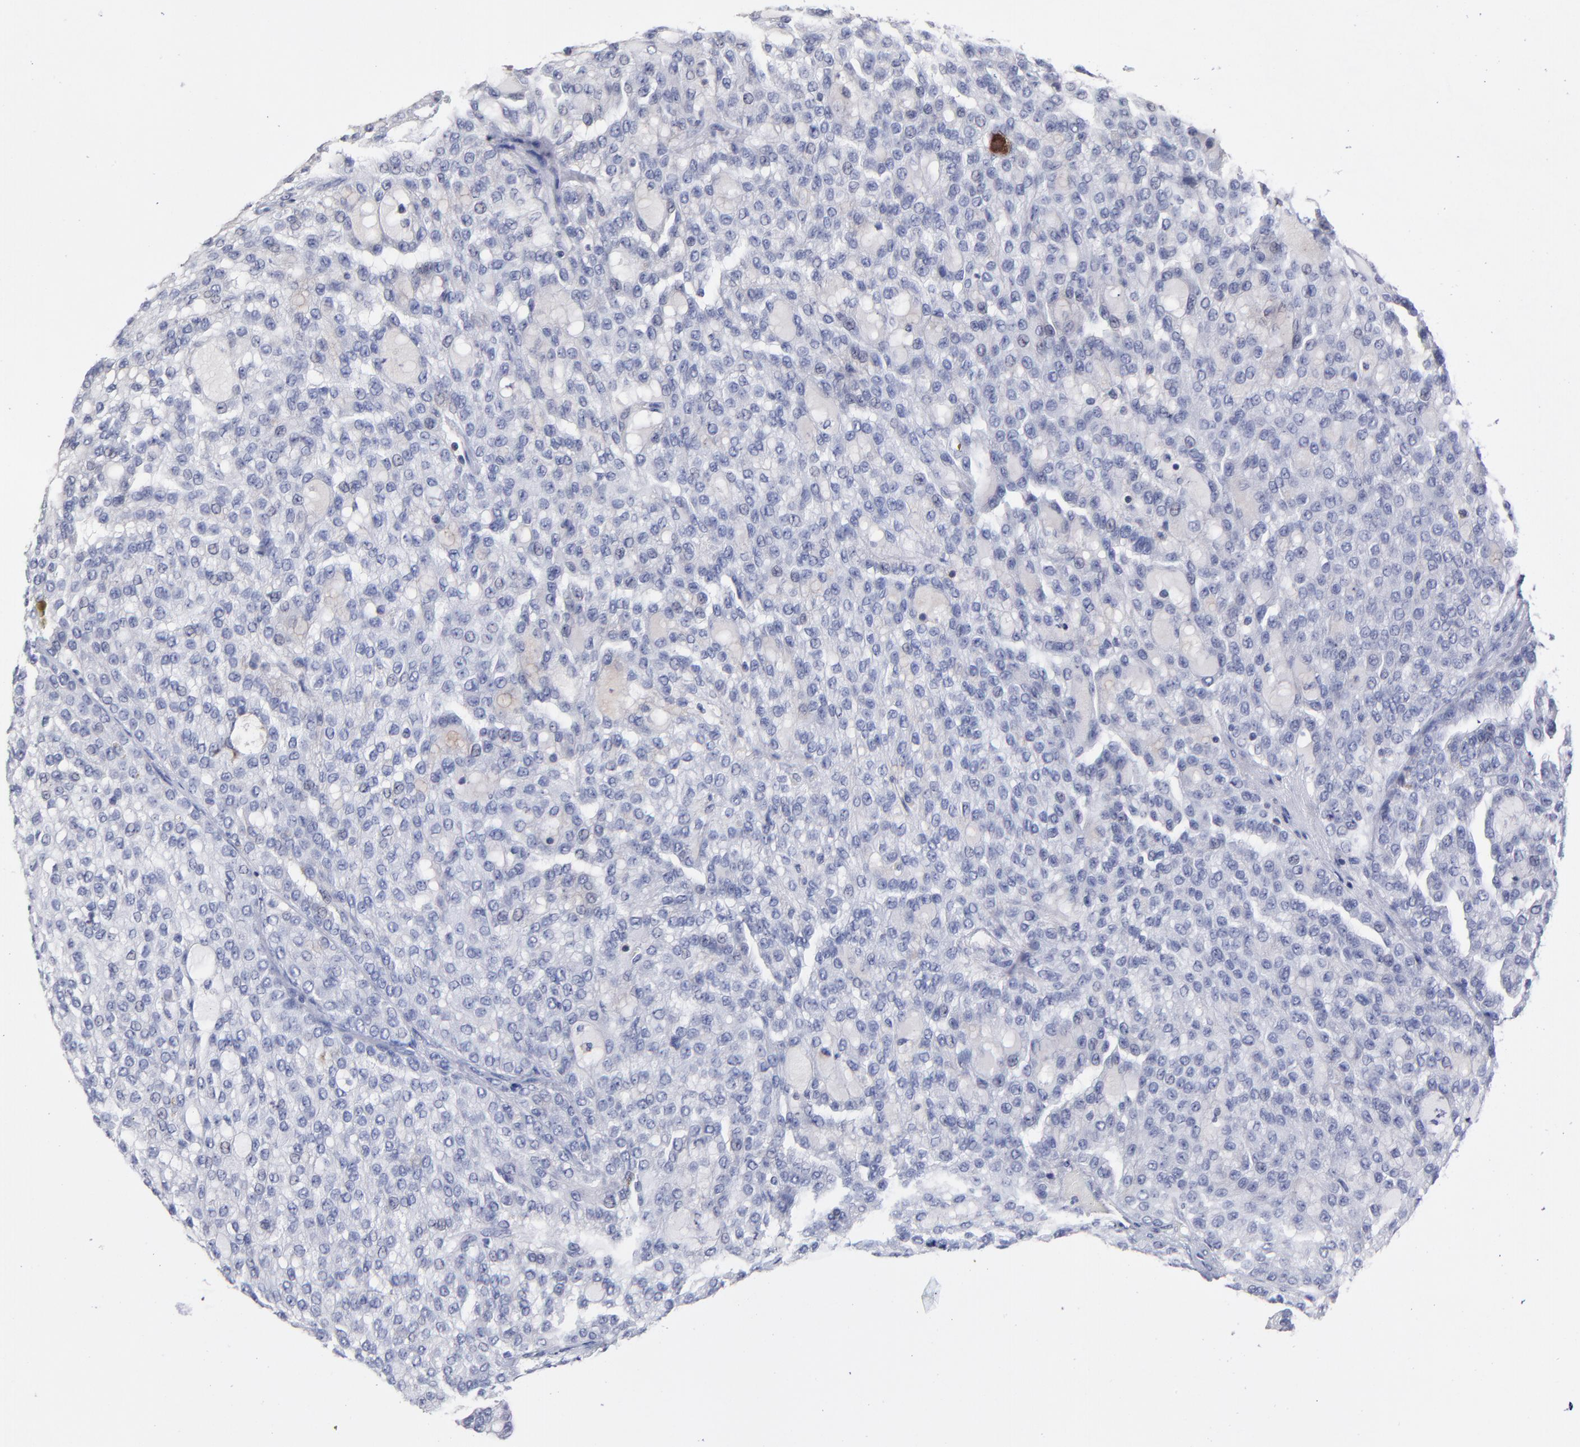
{"staining": {"intensity": "negative", "quantity": "none", "location": "none"}, "tissue": "renal cancer", "cell_type": "Tumor cells", "image_type": "cancer", "snomed": [{"axis": "morphology", "description": "Adenocarcinoma, NOS"}, {"axis": "topography", "description": "Kidney"}], "caption": "The micrograph demonstrates no staining of tumor cells in renal cancer (adenocarcinoma).", "gene": "TRAT1", "patient": {"sex": "male", "age": 63}}